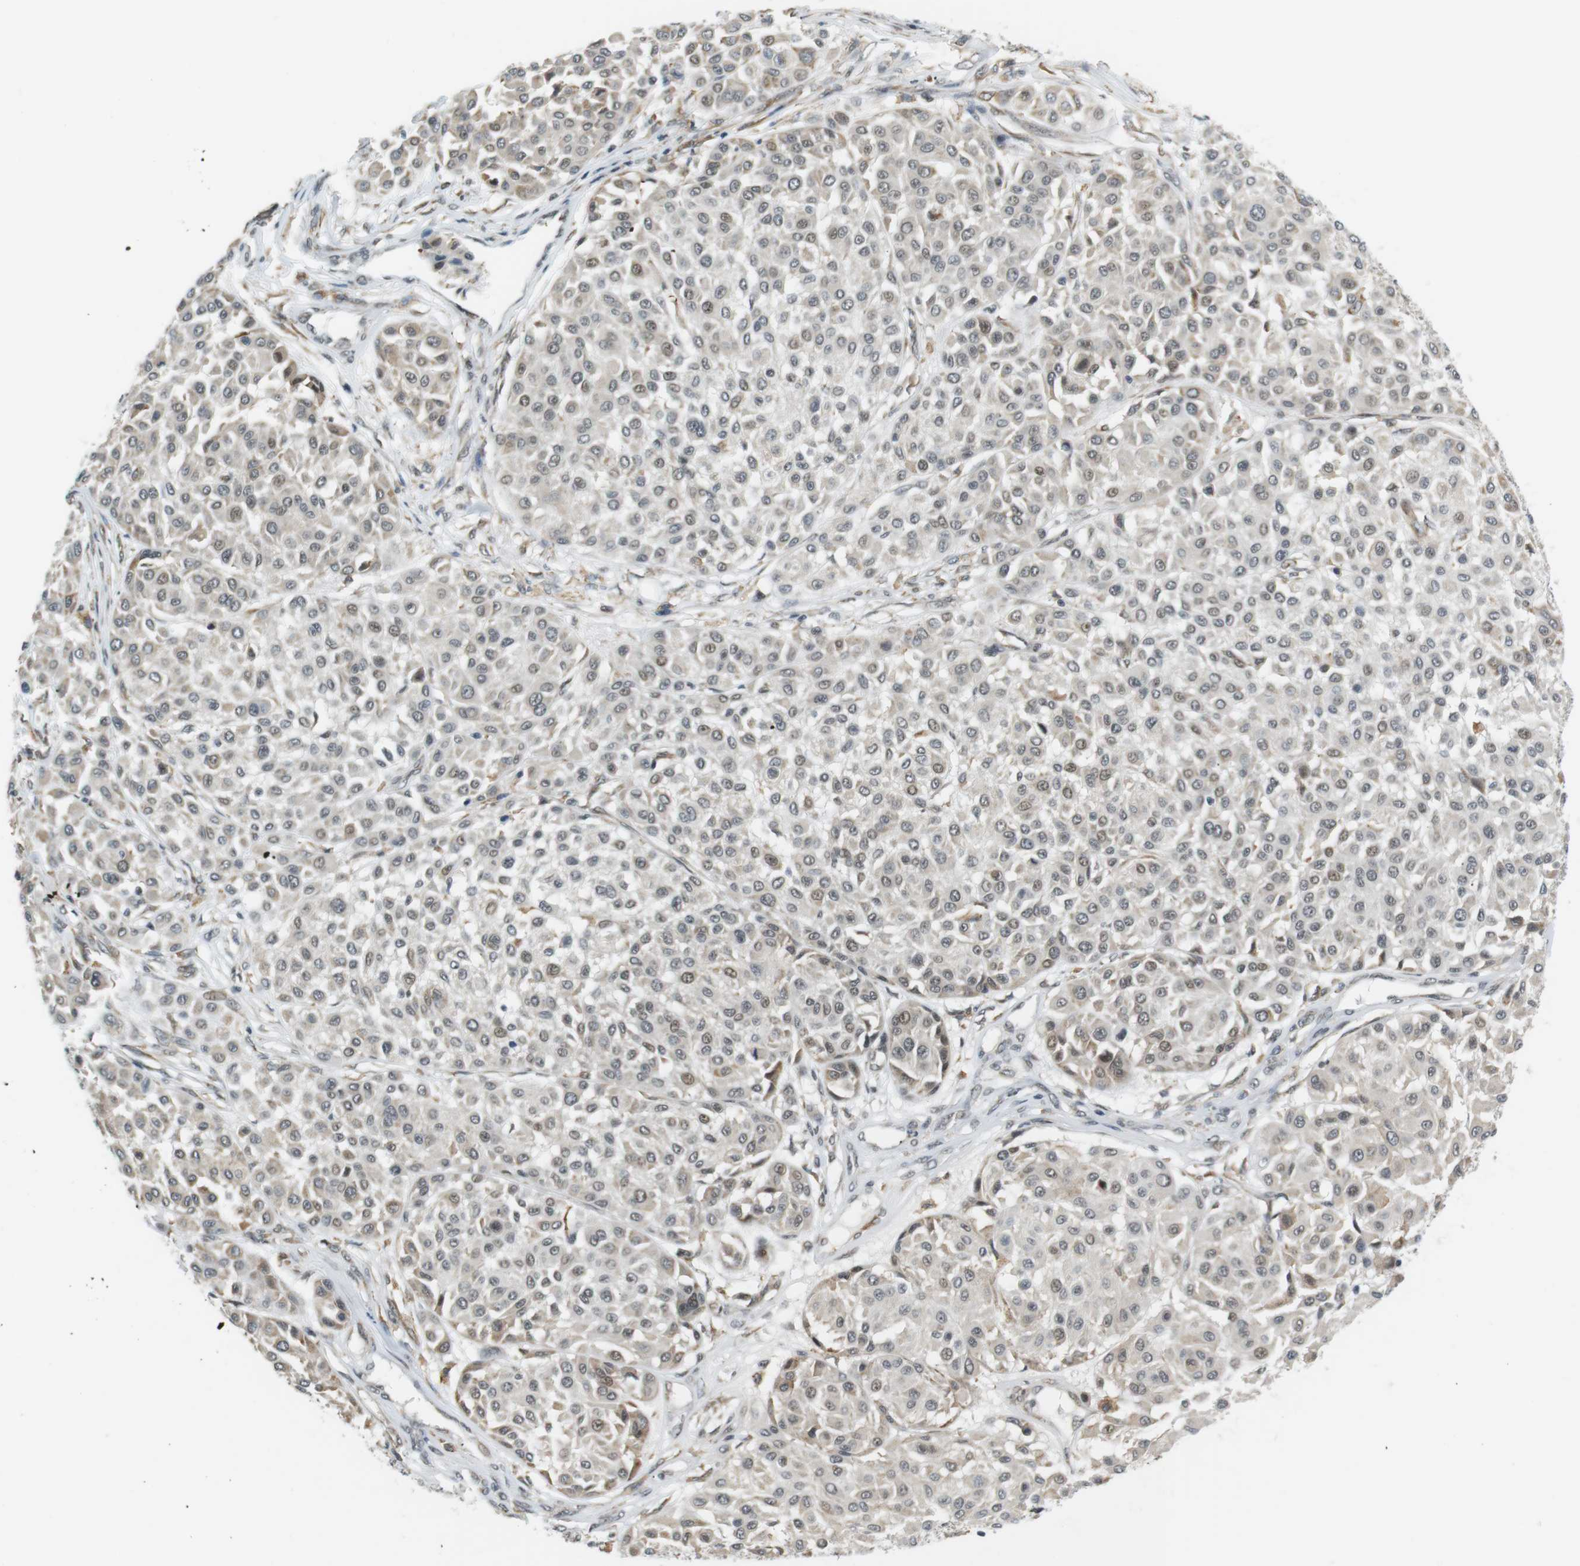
{"staining": {"intensity": "weak", "quantity": "25%-75%", "location": "nuclear"}, "tissue": "melanoma", "cell_type": "Tumor cells", "image_type": "cancer", "snomed": [{"axis": "morphology", "description": "Malignant melanoma, Metastatic site"}, {"axis": "topography", "description": "Soft tissue"}], "caption": "Immunohistochemical staining of malignant melanoma (metastatic site) displays low levels of weak nuclear staining in approximately 25%-75% of tumor cells. The protein of interest is stained brown, and the nuclei are stained in blue (DAB IHC with brightfield microscopy, high magnification).", "gene": "RNF38", "patient": {"sex": "male", "age": 41}}